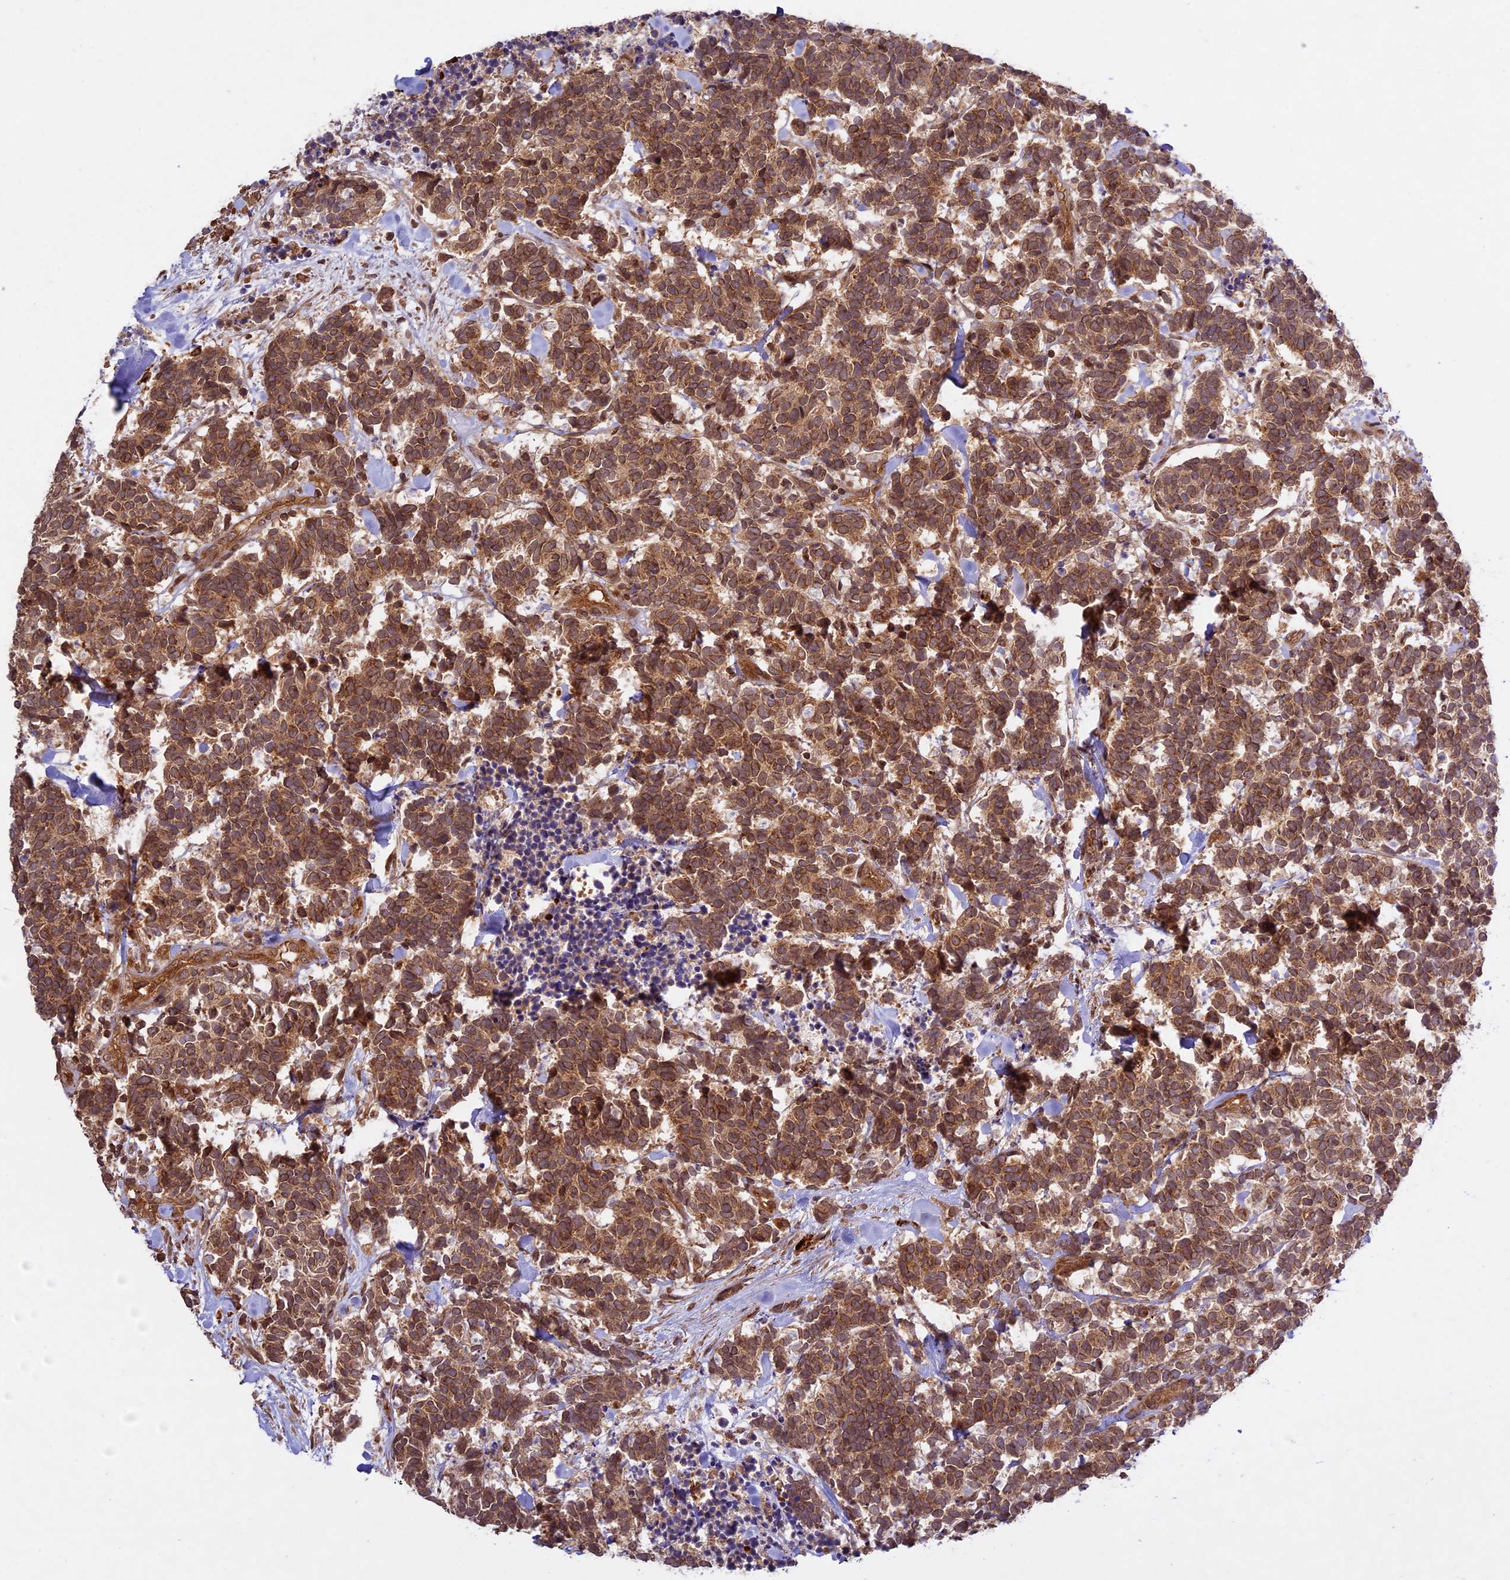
{"staining": {"intensity": "moderate", "quantity": ">75%", "location": "cytoplasmic/membranous,nuclear"}, "tissue": "carcinoid", "cell_type": "Tumor cells", "image_type": "cancer", "snomed": [{"axis": "morphology", "description": "Carcinoma, NOS"}, {"axis": "morphology", "description": "Carcinoid, malignant, NOS"}, {"axis": "topography", "description": "Prostate"}], "caption": "Moderate cytoplasmic/membranous and nuclear expression for a protein is appreciated in approximately >75% of tumor cells of carcinoid using IHC.", "gene": "DGKH", "patient": {"sex": "male", "age": 57}}